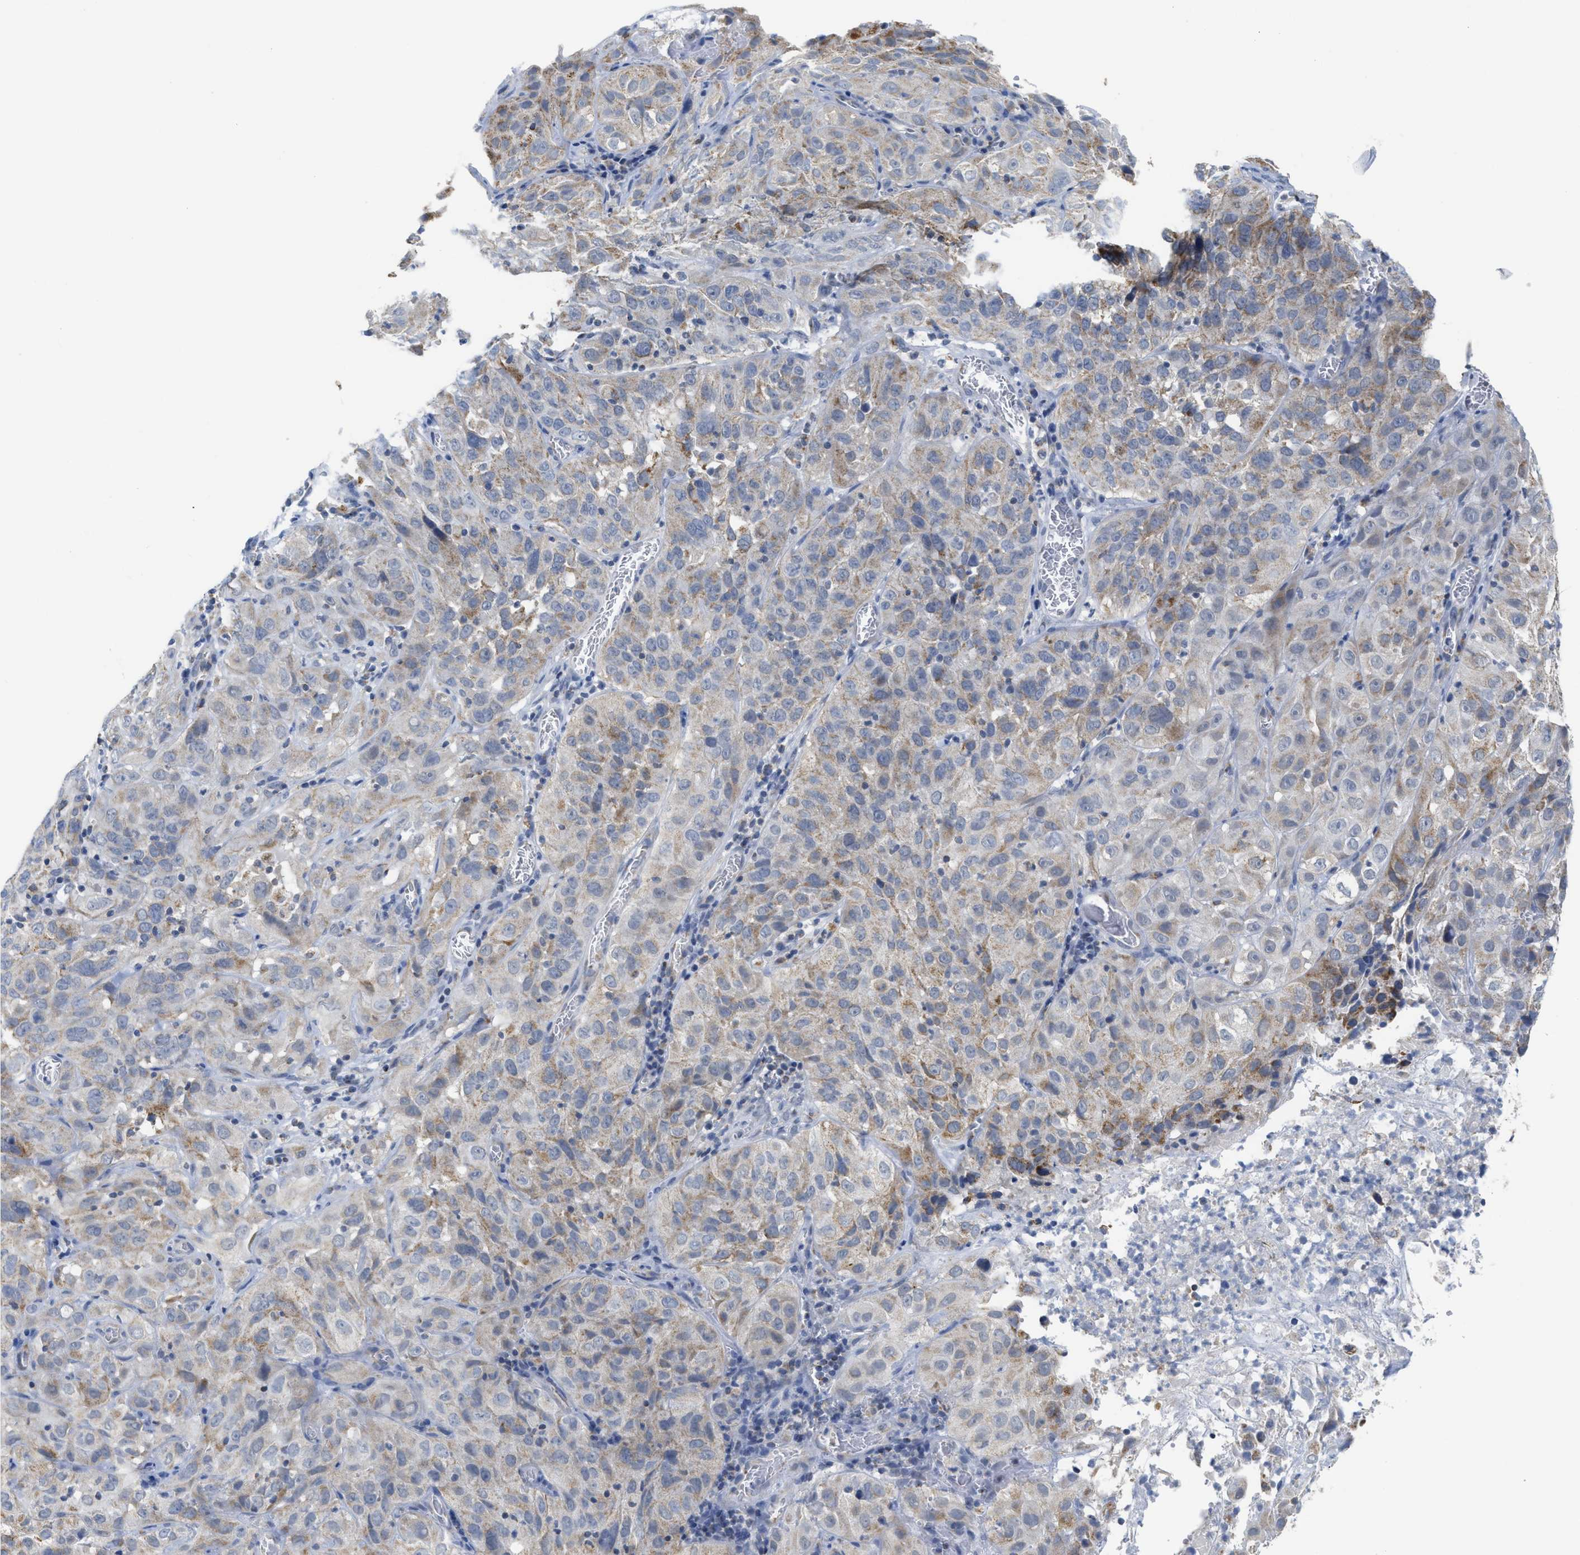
{"staining": {"intensity": "weak", "quantity": "25%-75%", "location": "cytoplasmic/membranous"}, "tissue": "cervical cancer", "cell_type": "Tumor cells", "image_type": "cancer", "snomed": [{"axis": "morphology", "description": "Squamous cell carcinoma, NOS"}, {"axis": "topography", "description": "Cervix"}], "caption": "The immunohistochemical stain labels weak cytoplasmic/membranous staining in tumor cells of cervical squamous cell carcinoma tissue. The protein of interest is shown in brown color, while the nuclei are stained blue.", "gene": "GATD3", "patient": {"sex": "female", "age": 32}}